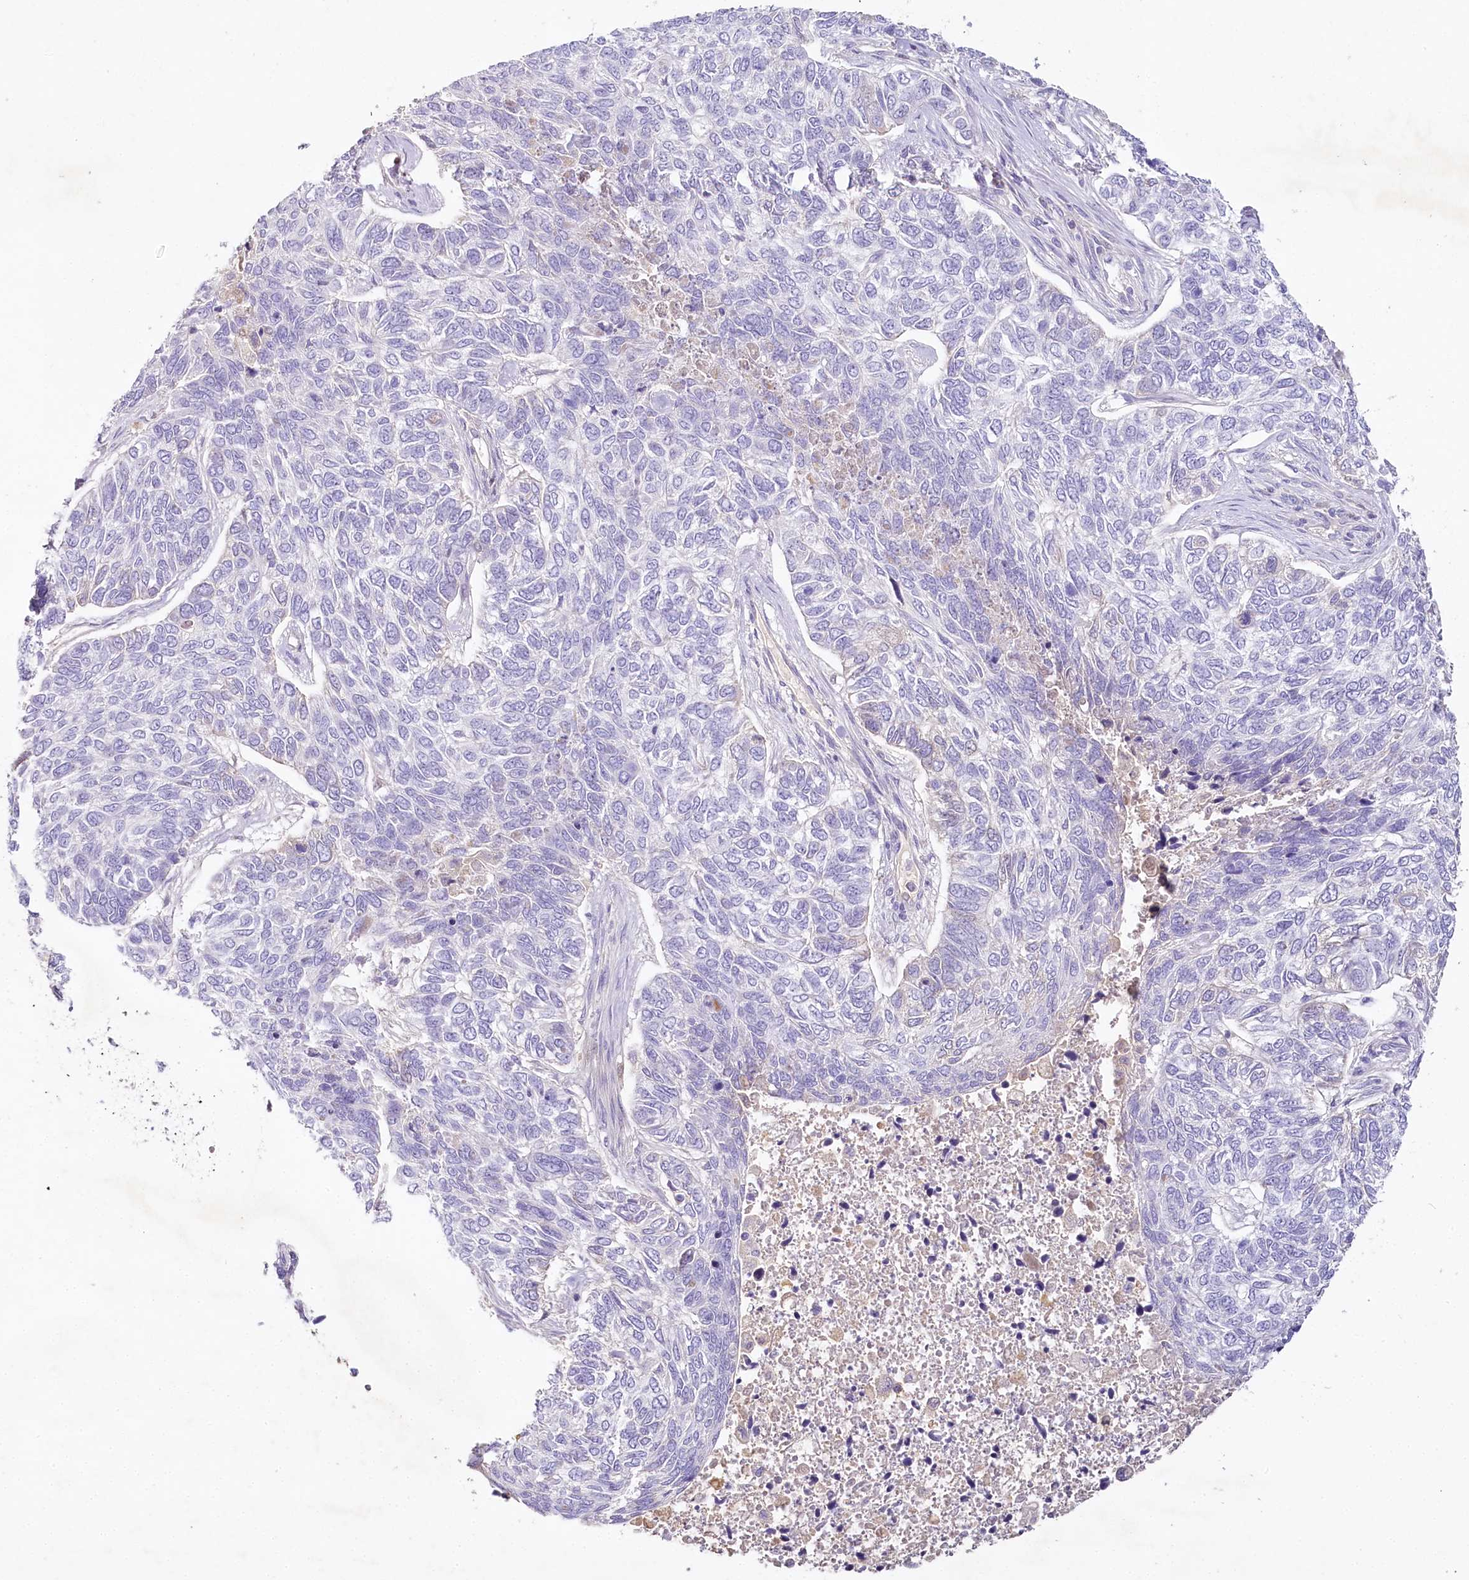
{"staining": {"intensity": "negative", "quantity": "none", "location": "none"}, "tissue": "skin cancer", "cell_type": "Tumor cells", "image_type": "cancer", "snomed": [{"axis": "morphology", "description": "Basal cell carcinoma"}, {"axis": "topography", "description": "Skin"}], "caption": "There is no significant expression in tumor cells of skin cancer. (Brightfield microscopy of DAB immunohistochemistry (IHC) at high magnification).", "gene": "HPD", "patient": {"sex": "female", "age": 65}}